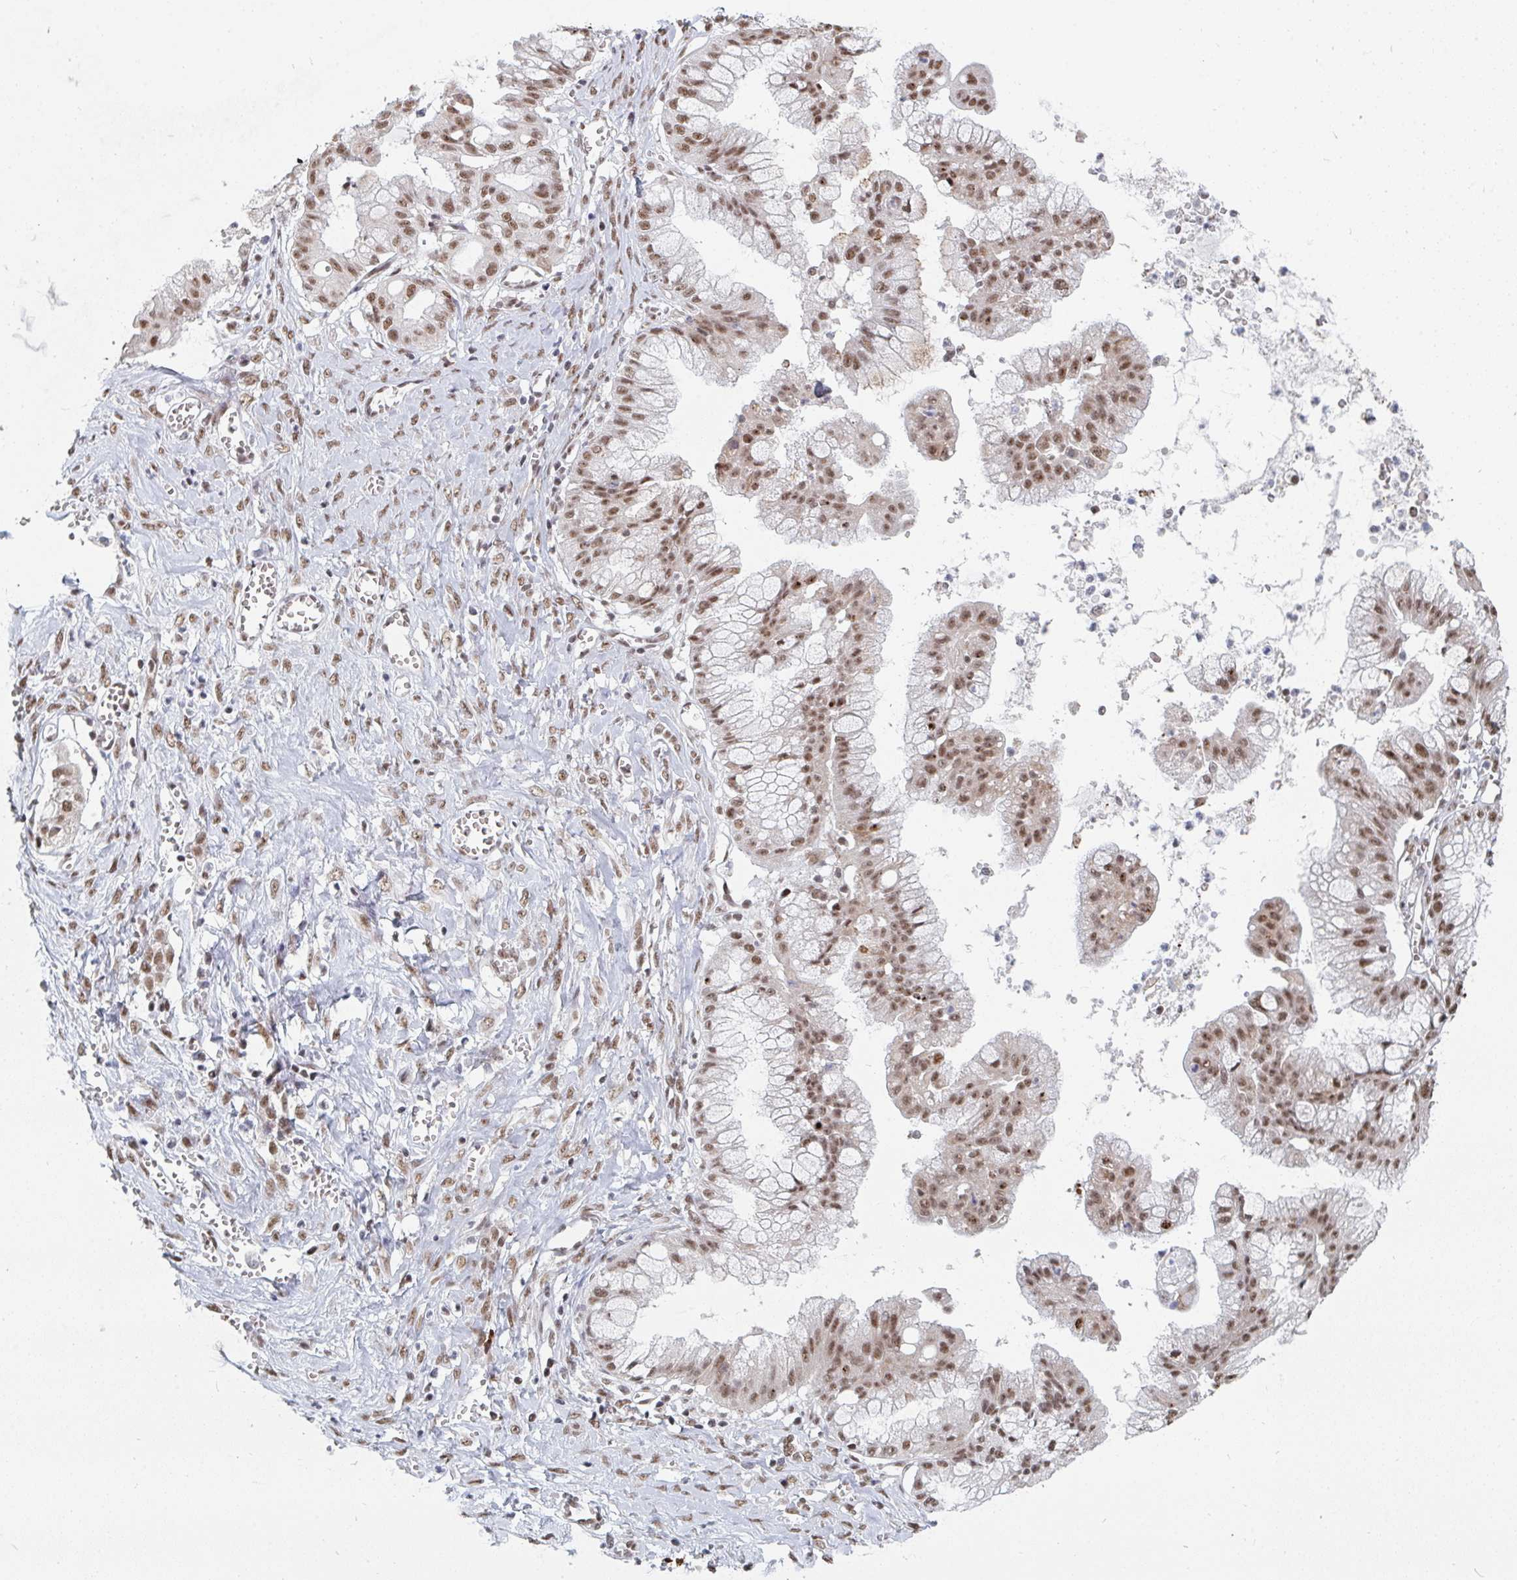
{"staining": {"intensity": "moderate", "quantity": ">75%", "location": "nuclear"}, "tissue": "ovarian cancer", "cell_type": "Tumor cells", "image_type": "cancer", "snomed": [{"axis": "morphology", "description": "Cystadenocarcinoma, mucinous, NOS"}, {"axis": "topography", "description": "Ovary"}], "caption": "There is medium levels of moderate nuclear expression in tumor cells of ovarian cancer, as demonstrated by immunohistochemical staining (brown color).", "gene": "MBNL1", "patient": {"sex": "female", "age": 70}}